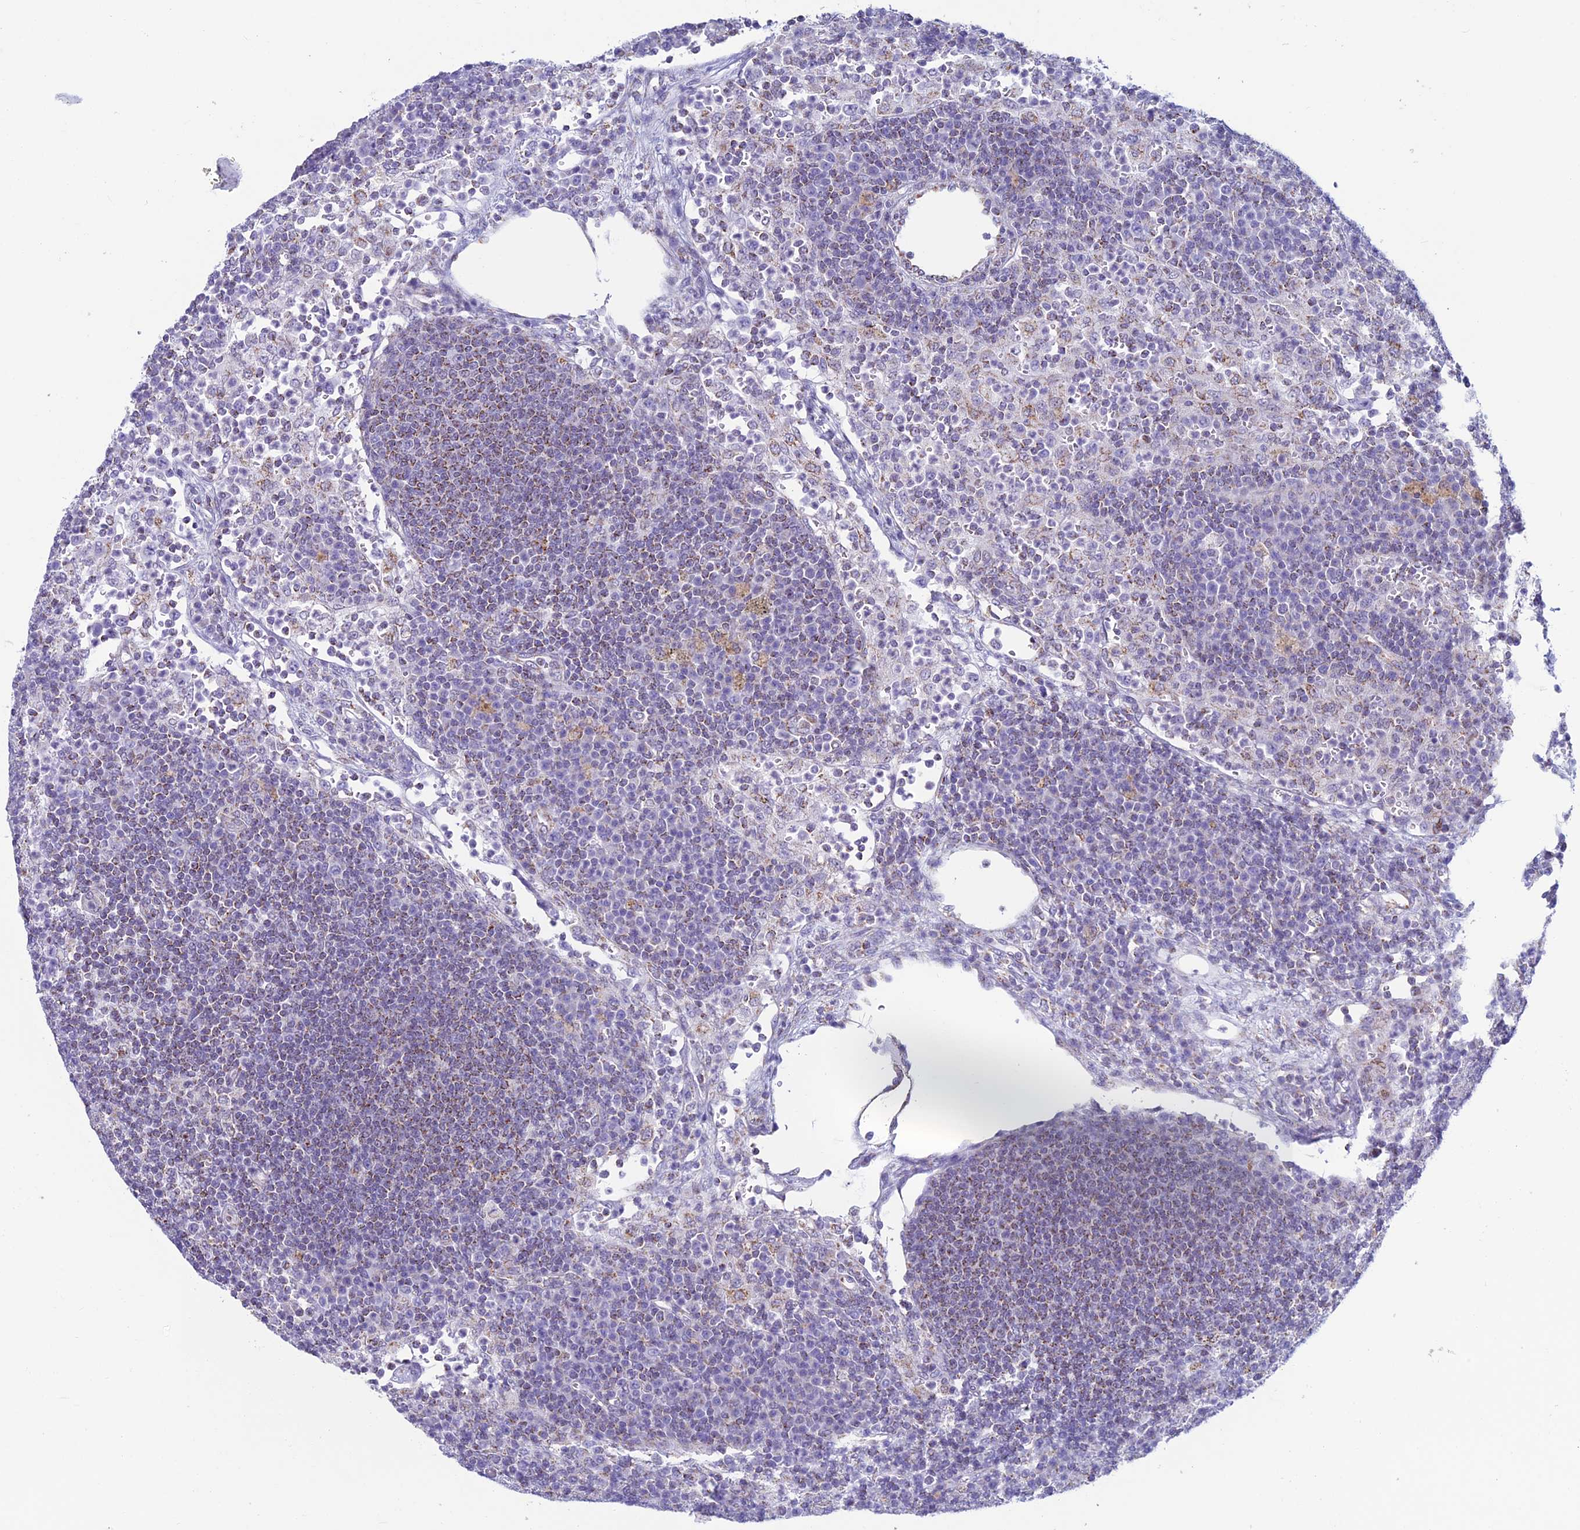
{"staining": {"intensity": "moderate", "quantity": "25%-75%", "location": "cytoplasmic/membranous"}, "tissue": "lymph node", "cell_type": "Non-germinal center cells", "image_type": "normal", "snomed": [{"axis": "morphology", "description": "Normal tissue, NOS"}, {"axis": "topography", "description": "Lymph node"}], "caption": "An immunohistochemistry micrograph of unremarkable tissue is shown. Protein staining in brown highlights moderate cytoplasmic/membranous positivity in lymph node within non-germinal center cells.", "gene": "ZNG1A", "patient": {"sex": "female", "age": 70}}